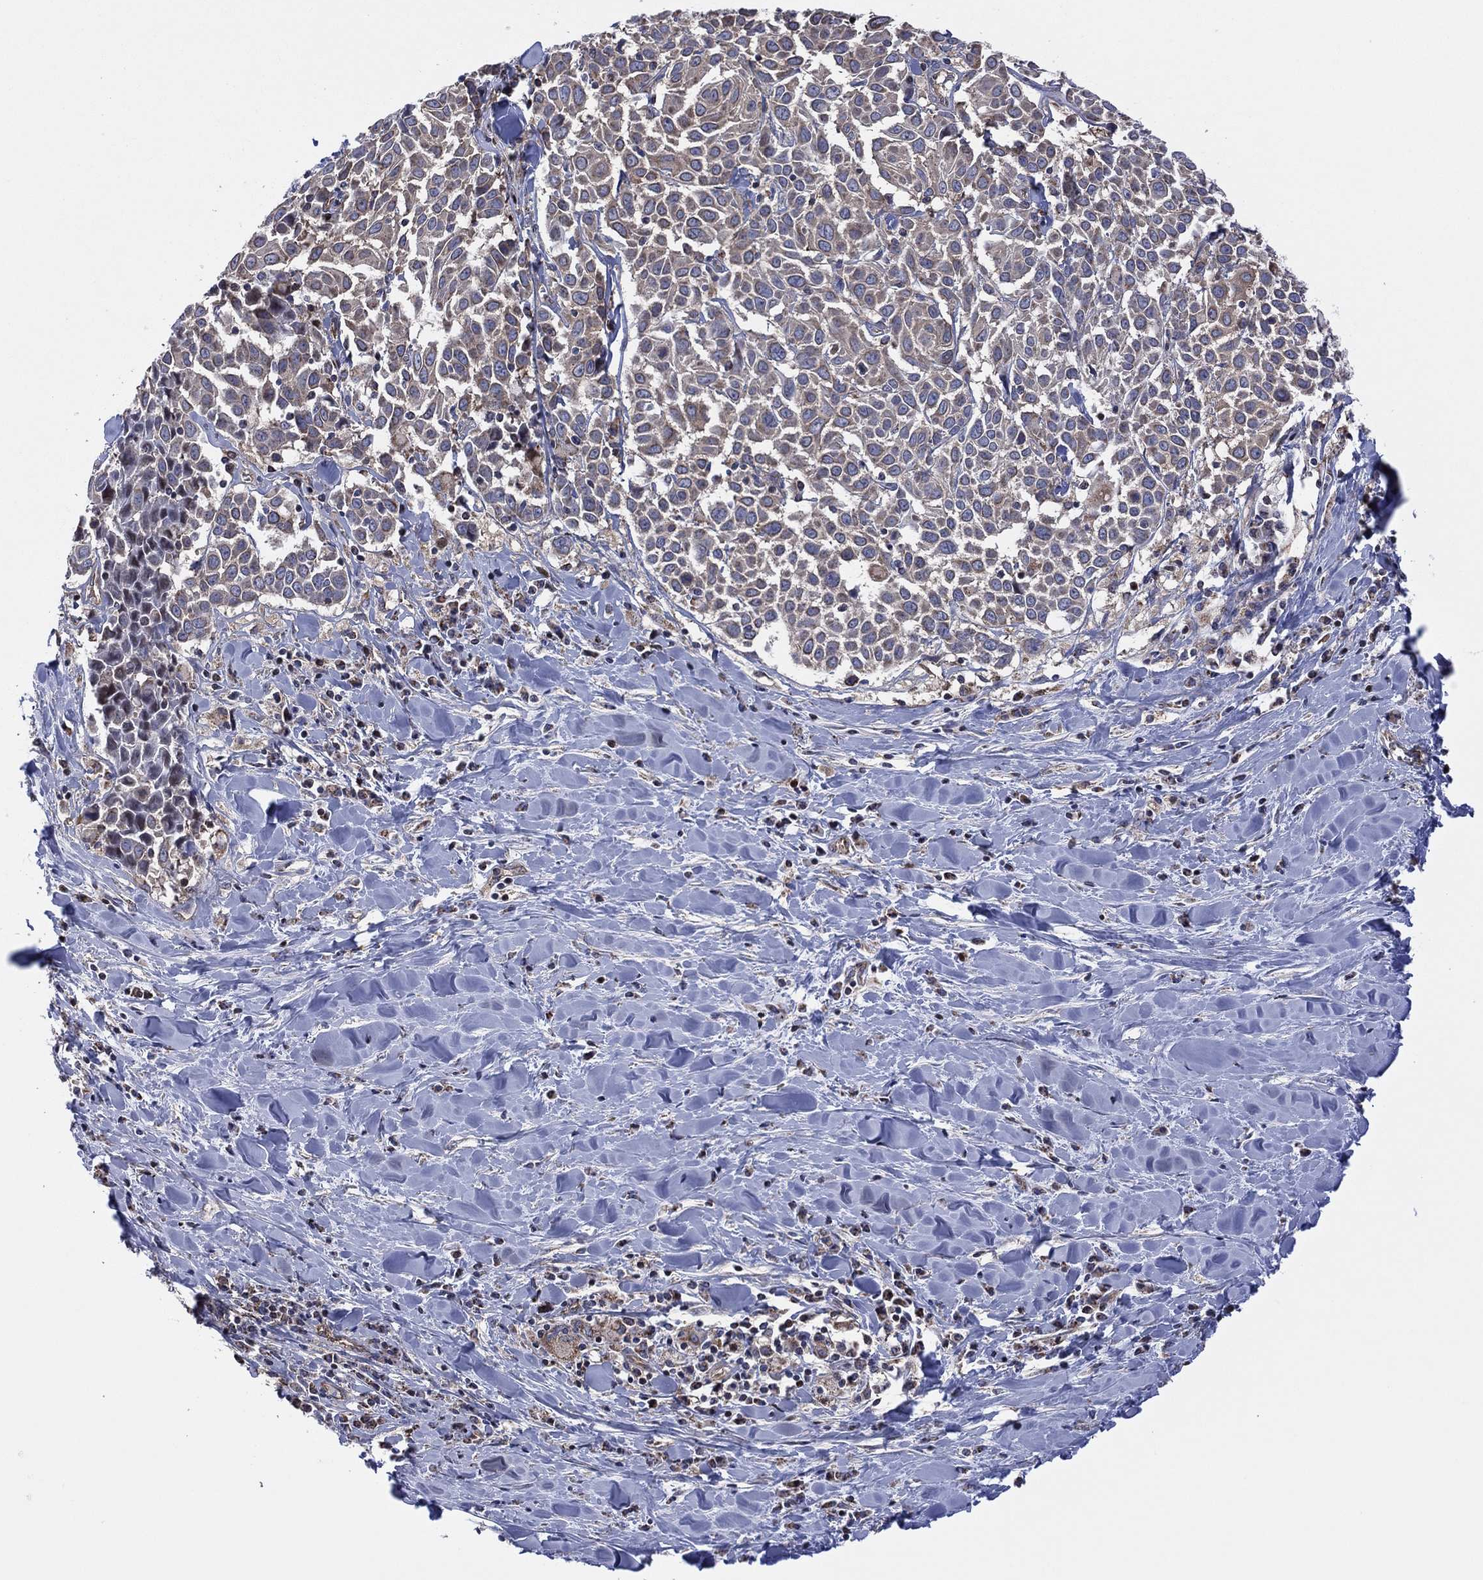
{"staining": {"intensity": "weak", "quantity": "<25%", "location": "cytoplasmic/membranous"}, "tissue": "lung cancer", "cell_type": "Tumor cells", "image_type": "cancer", "snomed": [{"axis": "morphology", "description": "Squamous cell carcinoma, NOS"}, {"axis": "topography", "description": "Lung"}], "caption": "Tumor cells are negative for protein expression in human lung cancer. Brightfield microscopy of IHC stained with DAB (3,3'-diaminobenzidine) (brown) and hematoxylin (blue), captured at high magnification.", "gene": "PIDD1", "patient": {"sex": "male", "age": 57}}